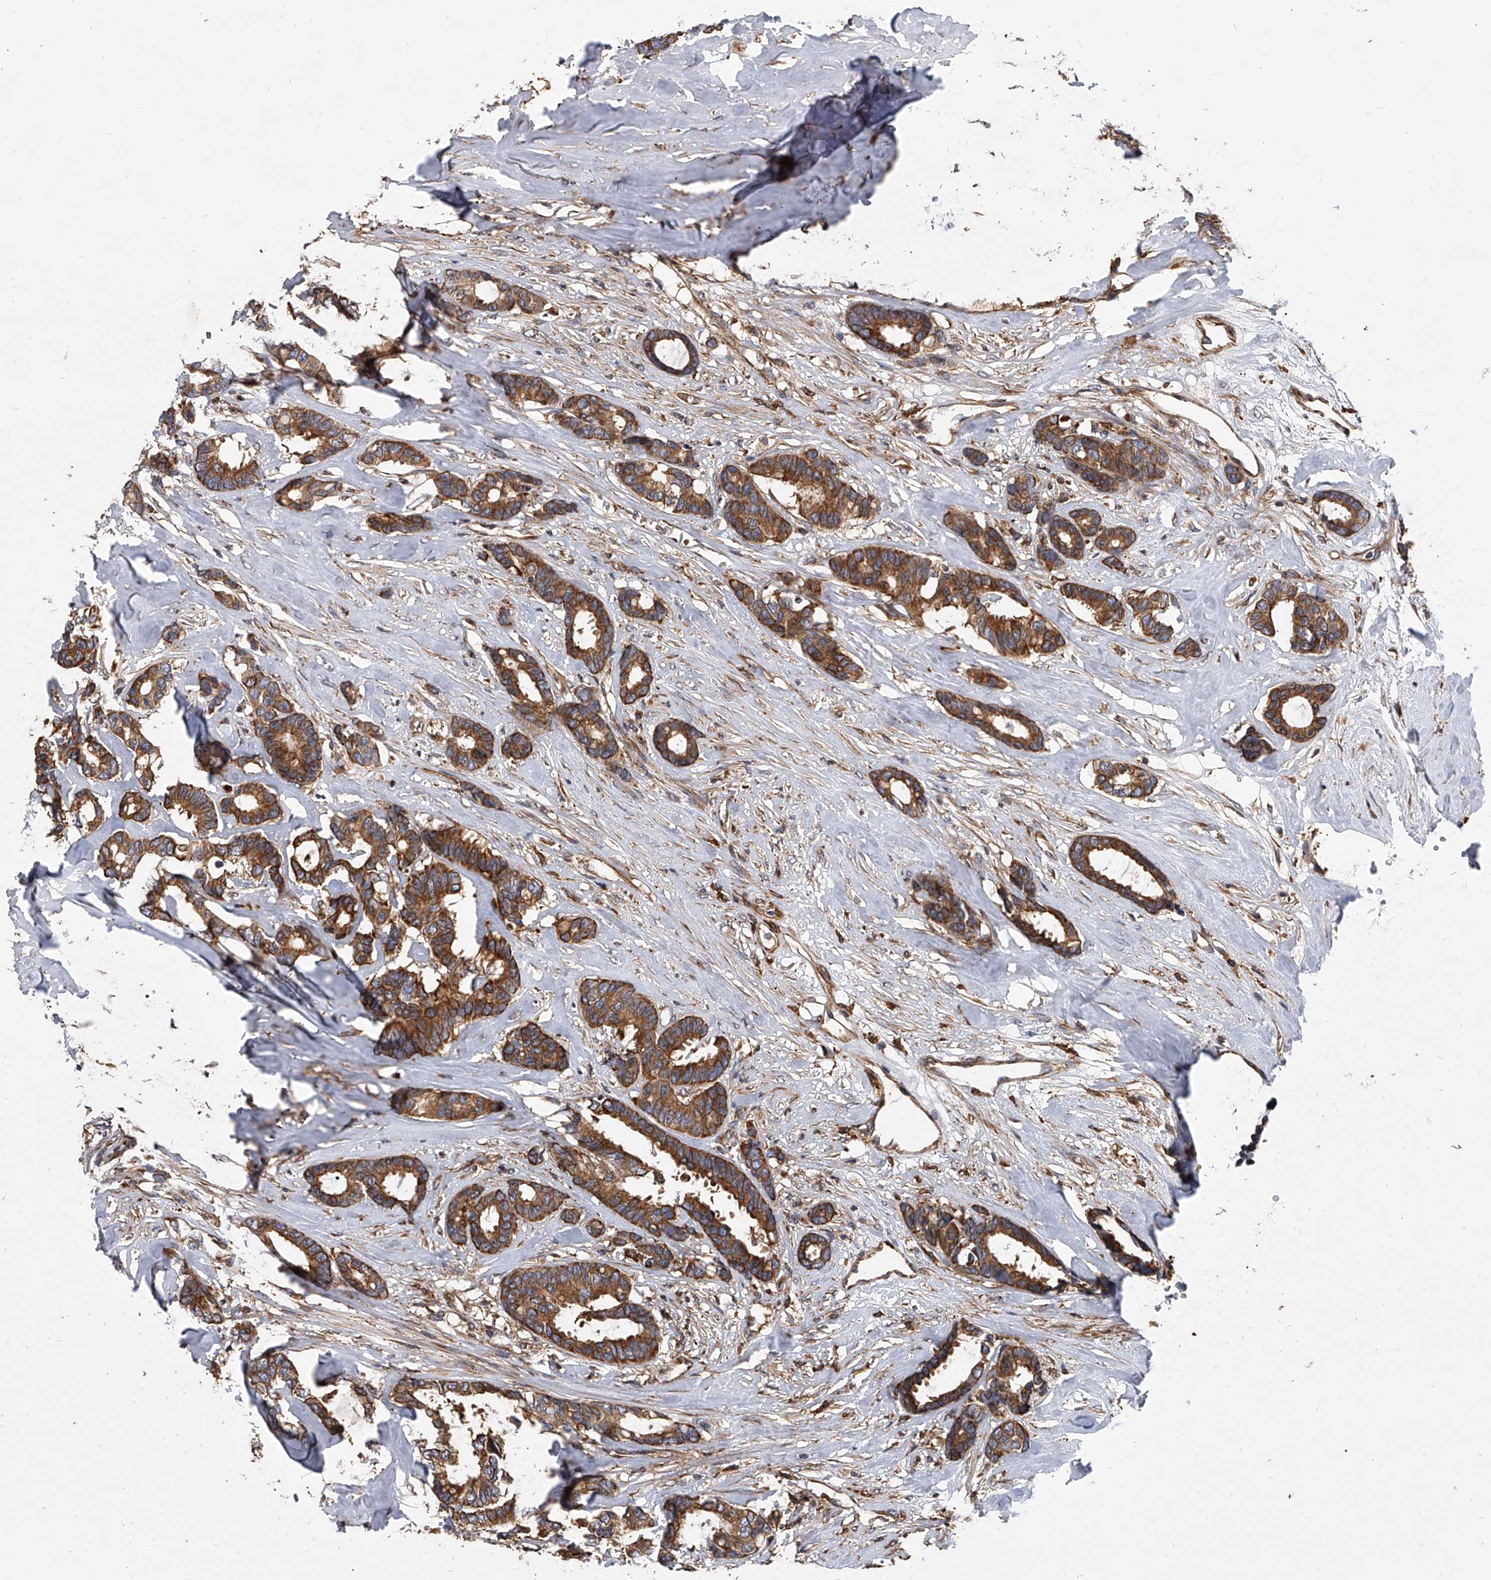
{"staining": {"intensity": "moderate", "quantity": ">75%", "location": "cytoplasmic/membranous"}, "tissue": "breast cancer", "cell_type": "Tumor cells", "image_type": "cancer", "snomed": [{"axis": "morphology", "description": "Duct carcinoma"}, {"axis": "topography", "description": "Breast"}], "caption": "About >75% of tumor cells in human infiltrating ductal carcinoma (breast) reveal moderate cytoplasmic/membranous protein positivity as visualized by brown immunohistochemical staining.", "gene": "EXOC4", "patient": {"sex": "female", "age": 87}}